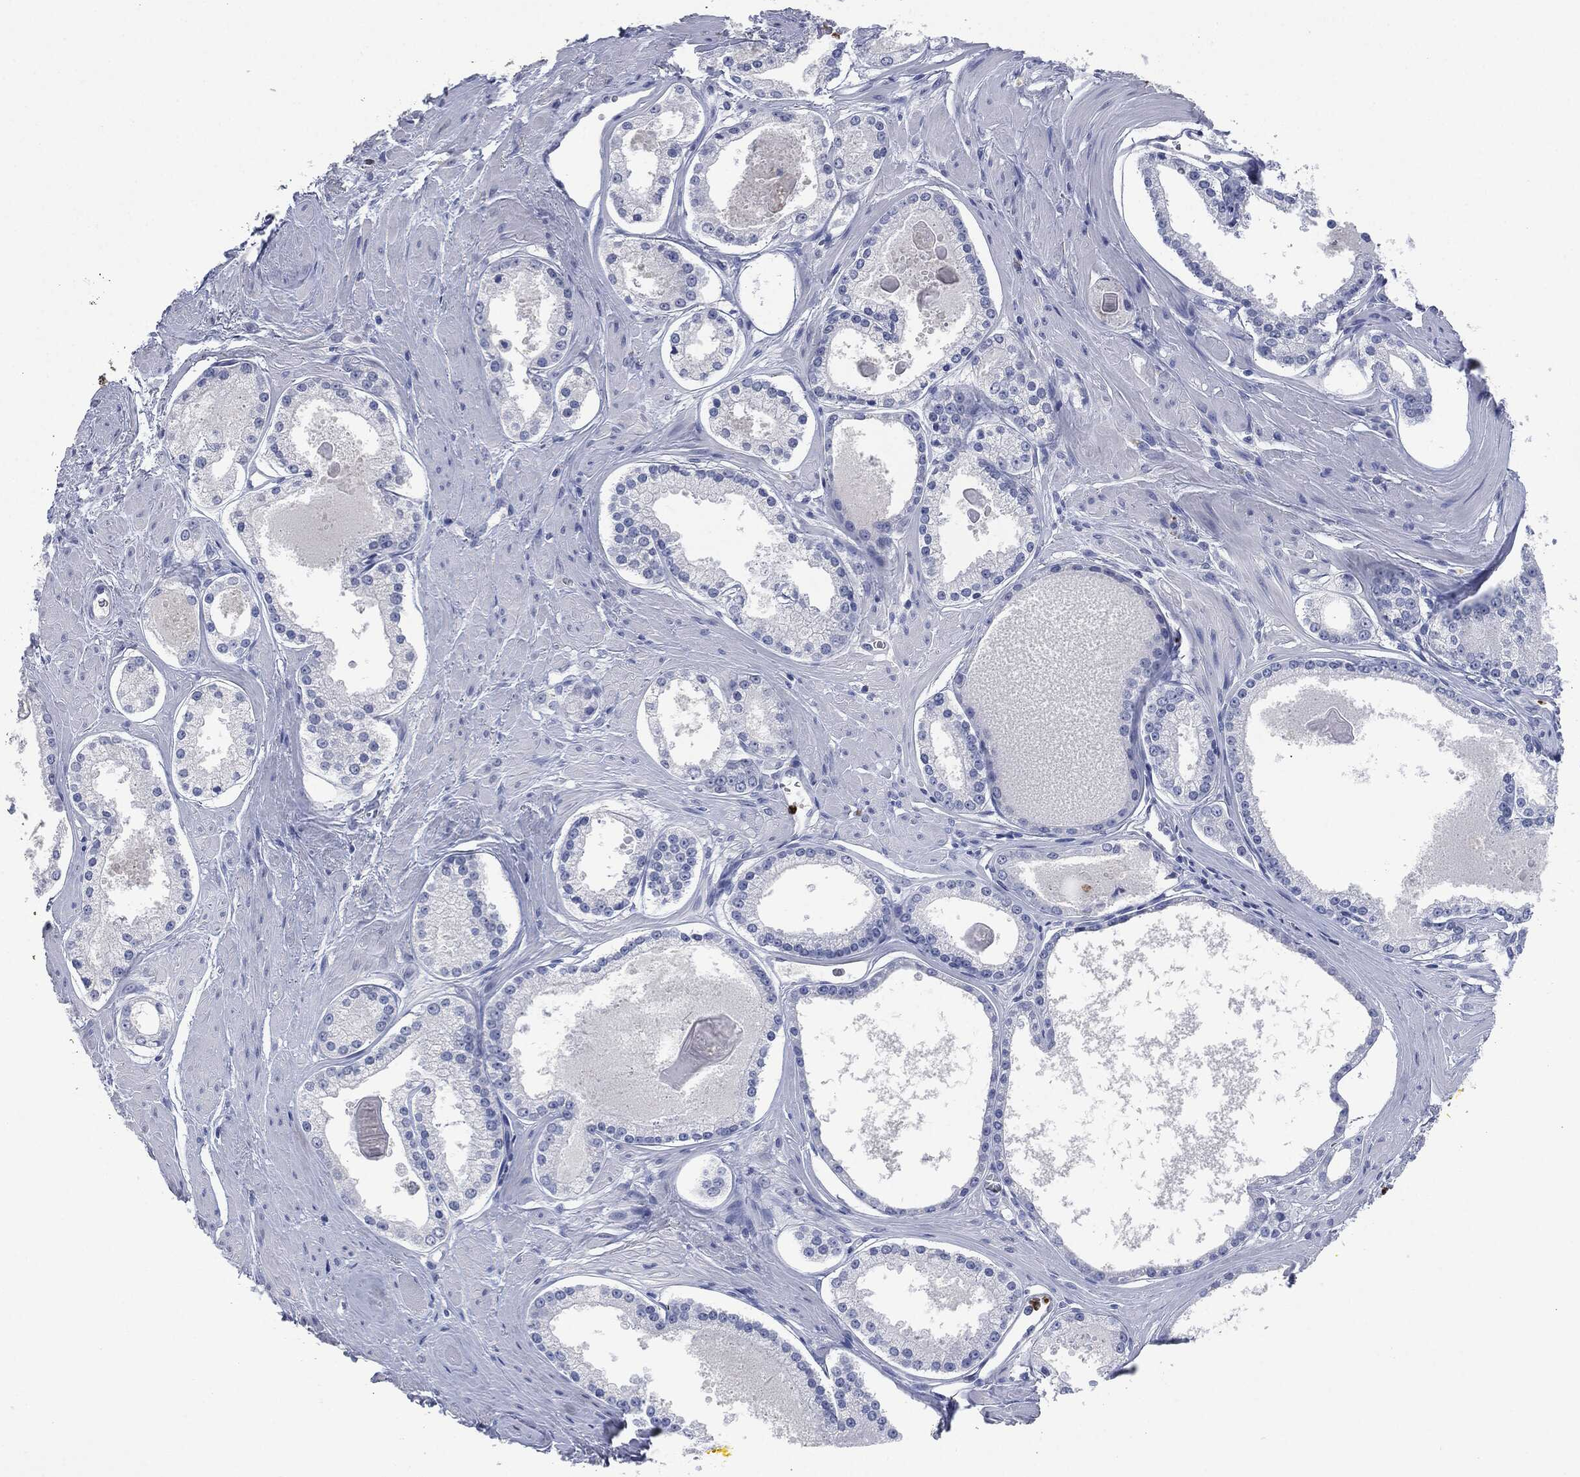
{"staining": {"intensity": "negative", "quantity": "none", "location": "none"}, "tissue": "prostate cancer", "cell_type": "Tumor cells", "image_type": "cancer", "snomed": [{"axis": "morphology", "description": "Adenocarcinoma, NOS"}, {"axis": "topography", "description": "Prostate"}], "caption": "Prostate adenocarcinoma was stained to show a protein in brown. There is no significant expression in tumor cells. (Stains: DAB (3,3'-diaminobenzidine) immunohistochemistry (IHC) with hematoxylin counter stain, Microscopy: brightfield microscopy at high magnification).", "gene": "CEACAM8", "patient": {"sex": "male", "age": 61}}